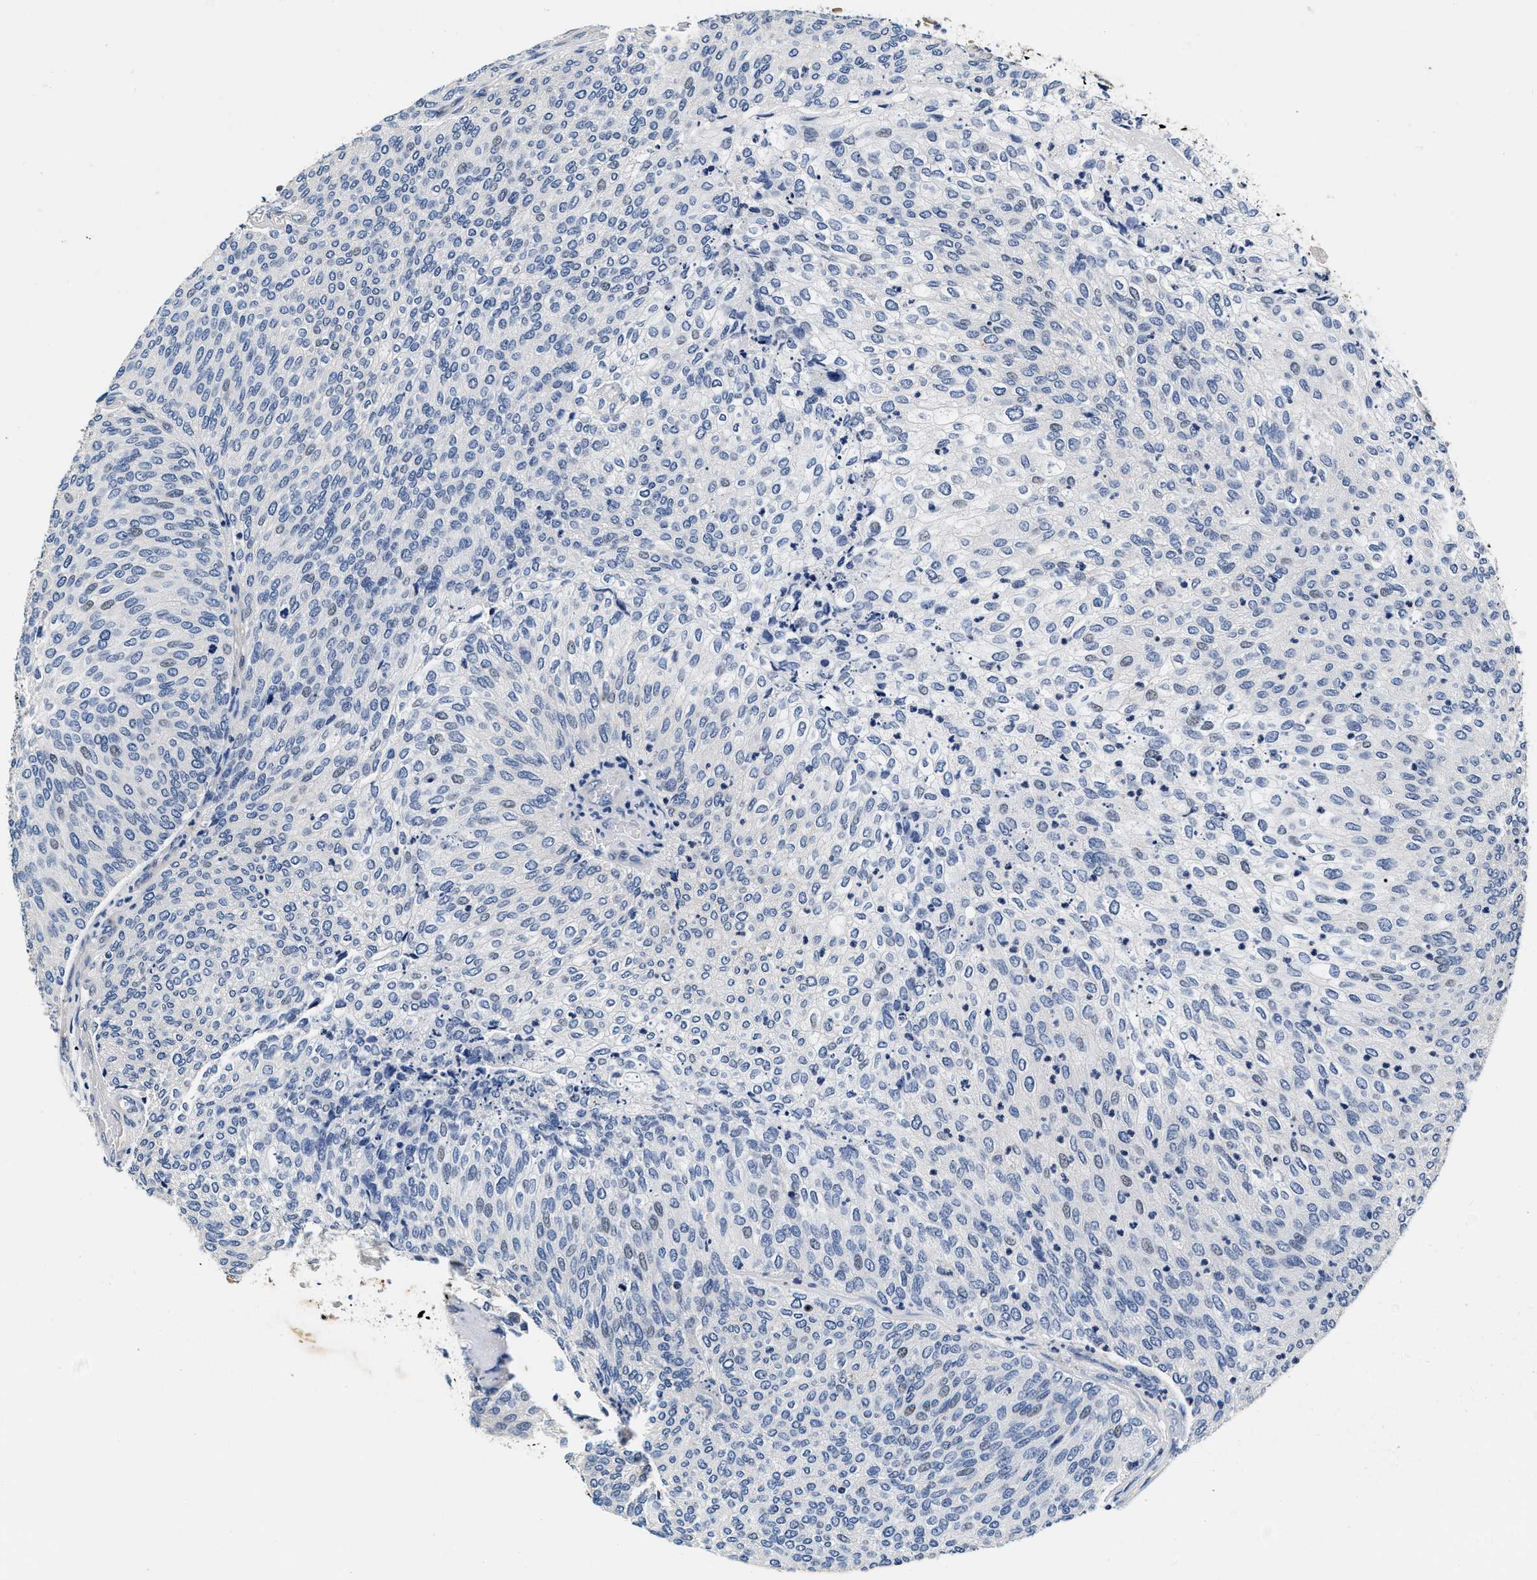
{"staining": {"intensity": "negative", "quantity": "none", "location": "none"}, "tissue": "urothelial cancer", "cell_type": "Tumor cells", "image_type": "cancer", "snomed": [{"axis": "morphology", "description": "Urothelial carcinoma, Low grade"}, {"axis": "topography", "description": "Urinary bladder"}], "caption": "IHC micrograph of urothelial cancer stained for a protein (brown), which exhibits no positivity in tumor cells.", "gene": "ABCG8", "patient": {"sex": "female", "age": 79}}